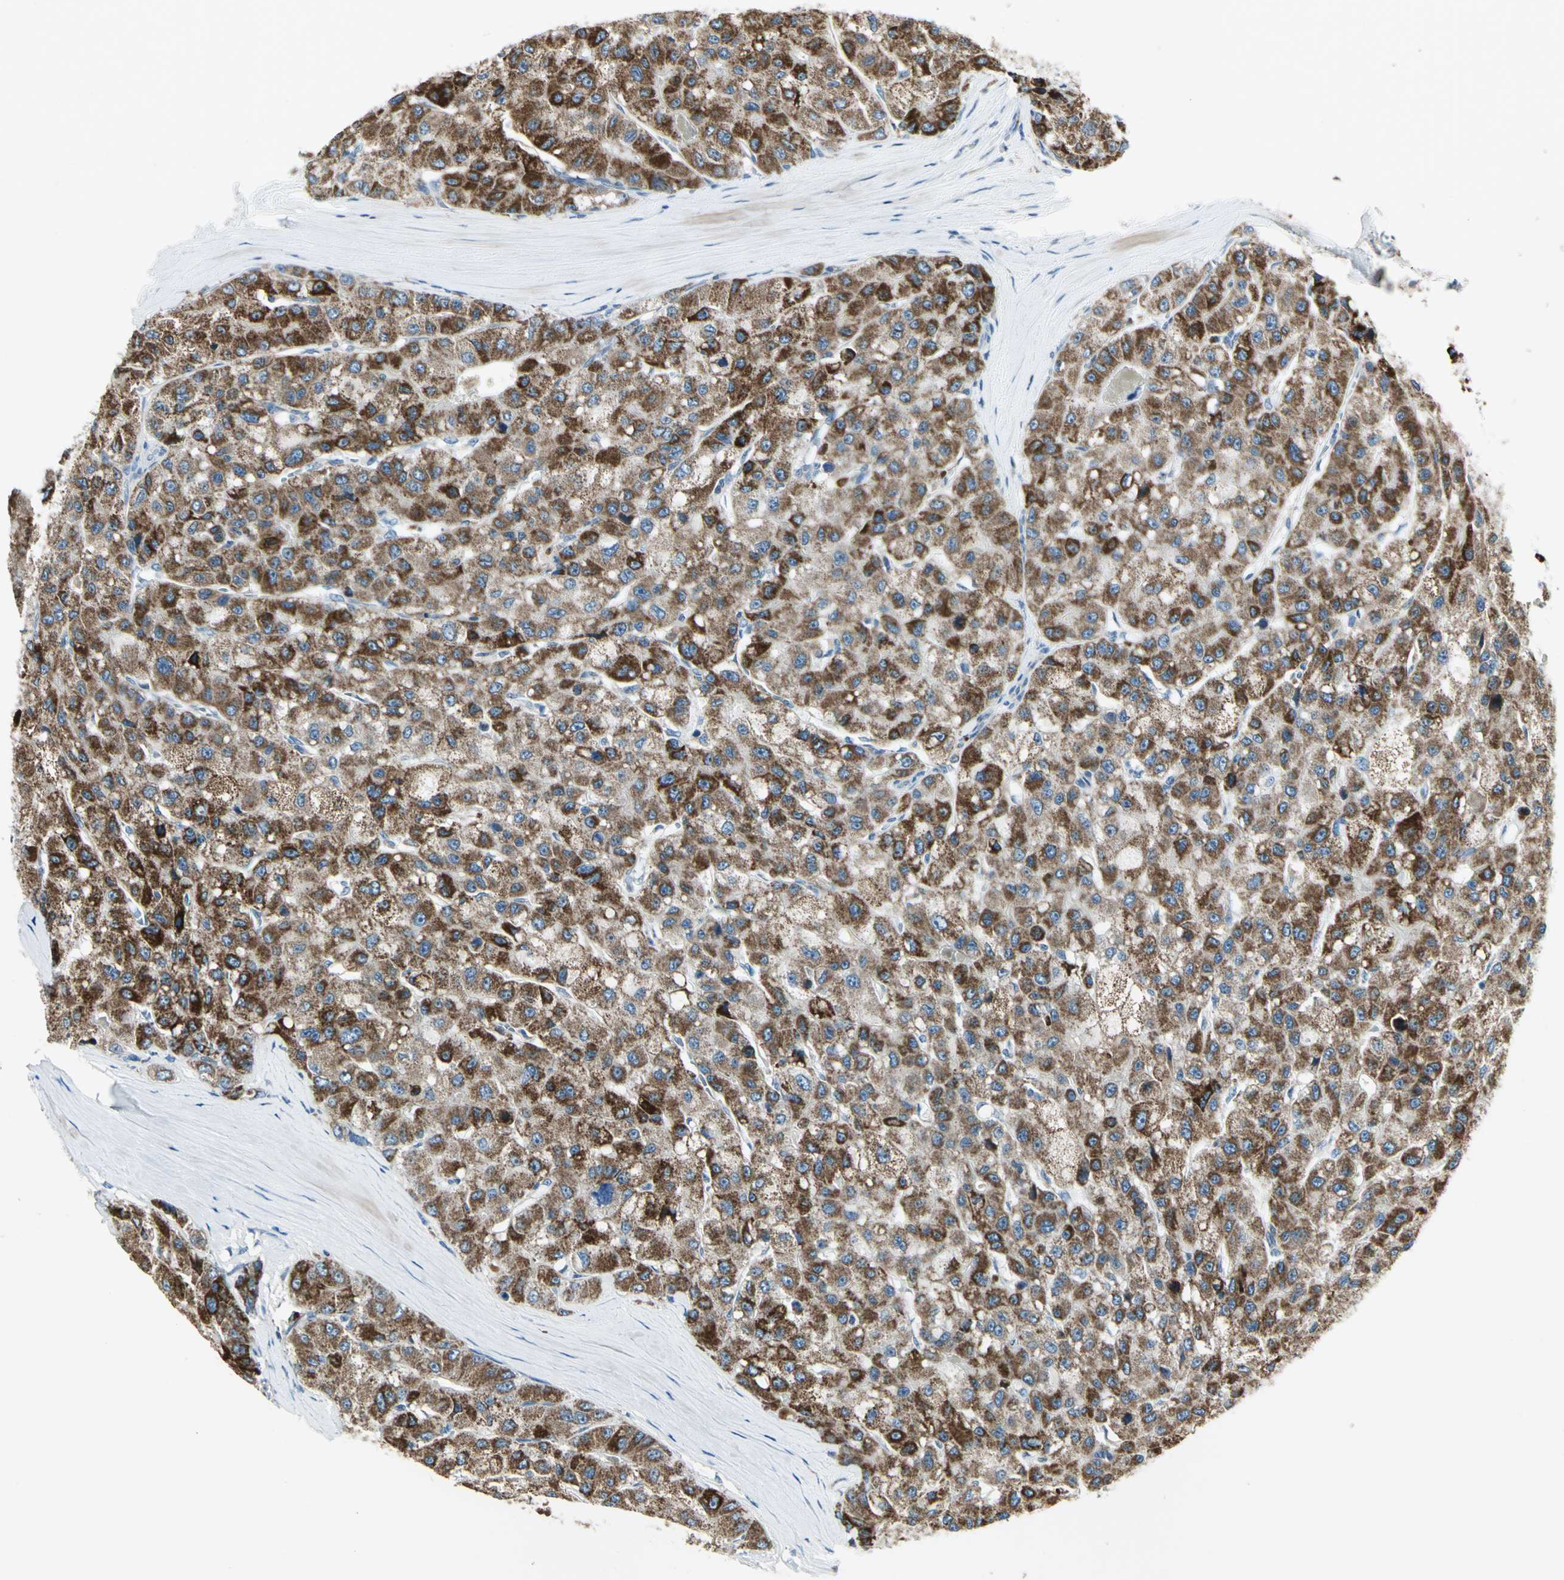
{"staining": {"intensity": "strong", "quantity": ">75%", "location": "cytoplasmic/membranous"}, "tissue": "liver cancer", "cell_type": "Tumor cells", "image_type": "cancer", "snomed": [{"axis": "morphology", "description": "Carcinoma, Hepatocellular, NOS"}, {"axis": "topography", "description": "Liver"}], "caption": "A high-resolution image shows IHC staining of liver cancer (hepatocellular carcinoma), which shows strong cytoplasmic/membranous staining in approximately >75% of tumor cells.", "gene": "ACADM", "patient": {"sex": "male", "age": 80}}